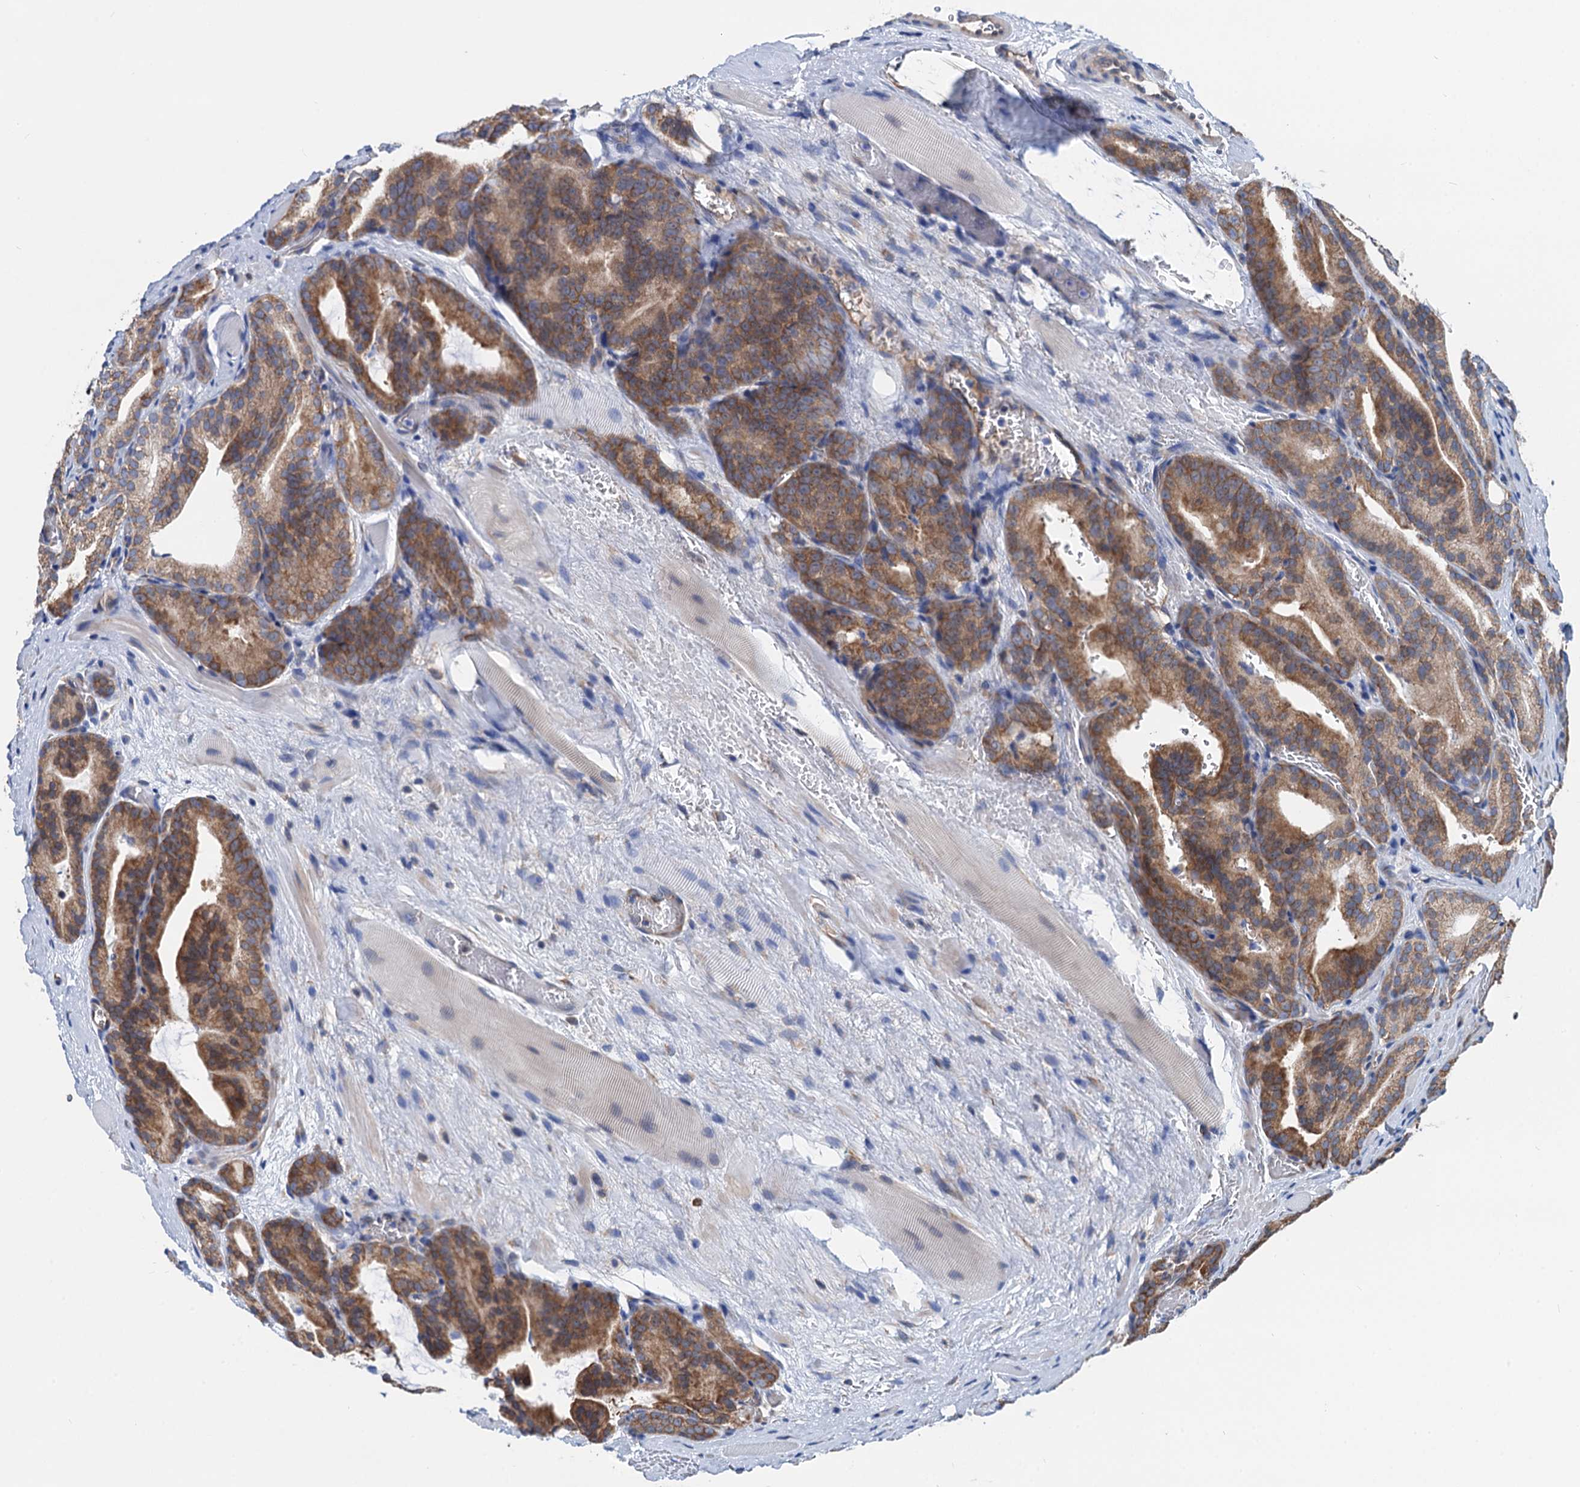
{"staining": {"intensity": "moderate", "quantity": ">75%", "location": "cytoplasmic/membranous"}, "tissue": "prostate cancer", "cell_type": "Tumor cells", "image_type": "cancer", "snomed": [{"axis": "morphology", "description": "Adenocarcinoma, High grade"}, {"axis": "topography", "description": "Prostate"}], "caption": "Immunohistochemistry of human adenocarcinoma (high-grade) (prostate) shows medium levels of moderate cytoplasmic/membranous positivity in about >75% of tumor cells.", "gene": "SLC12A7", "patient": {"sex": "male", "age": 57}}